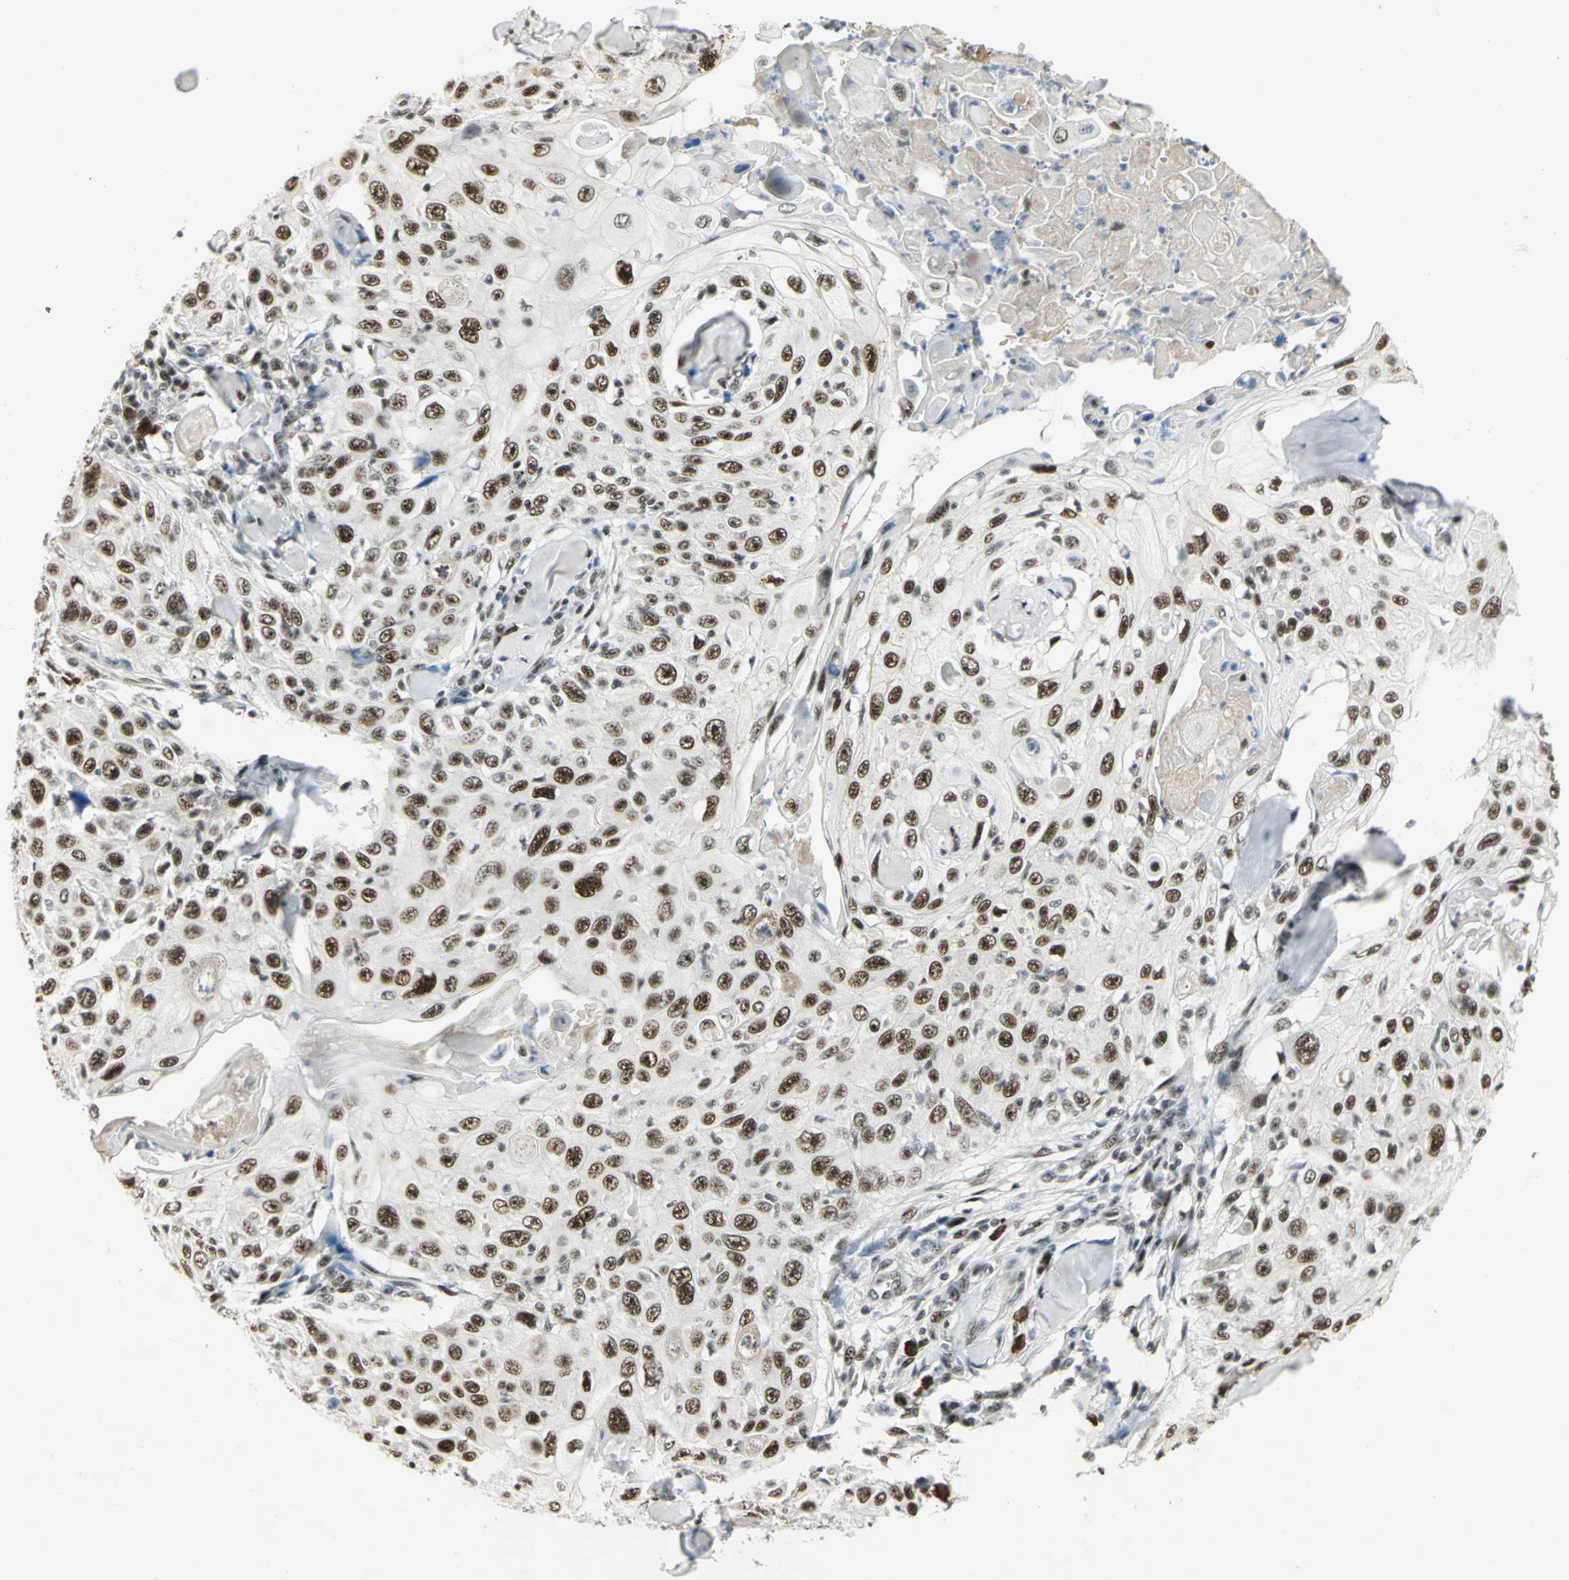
{"staining": {"intensity": "strong", "quantity": ">75%", "location": "nuclear"}, "tissue": "skin cancer", "cell_type": "Tumor cells", "image_type": "cancer", "snomed": [{"axis": "morphology", "description": "Squamous cell carcinoma, NOS"}, {"axis": "topography", "description": "Skin"}], "caption": "Skin squamous cell carcinoma stained with a brown dye demonstrates strong nuclear positive expression in approximately >75% of tumor cells.", "gene": "CCNT1", "patient": {"sex": "male", "age": 86}}